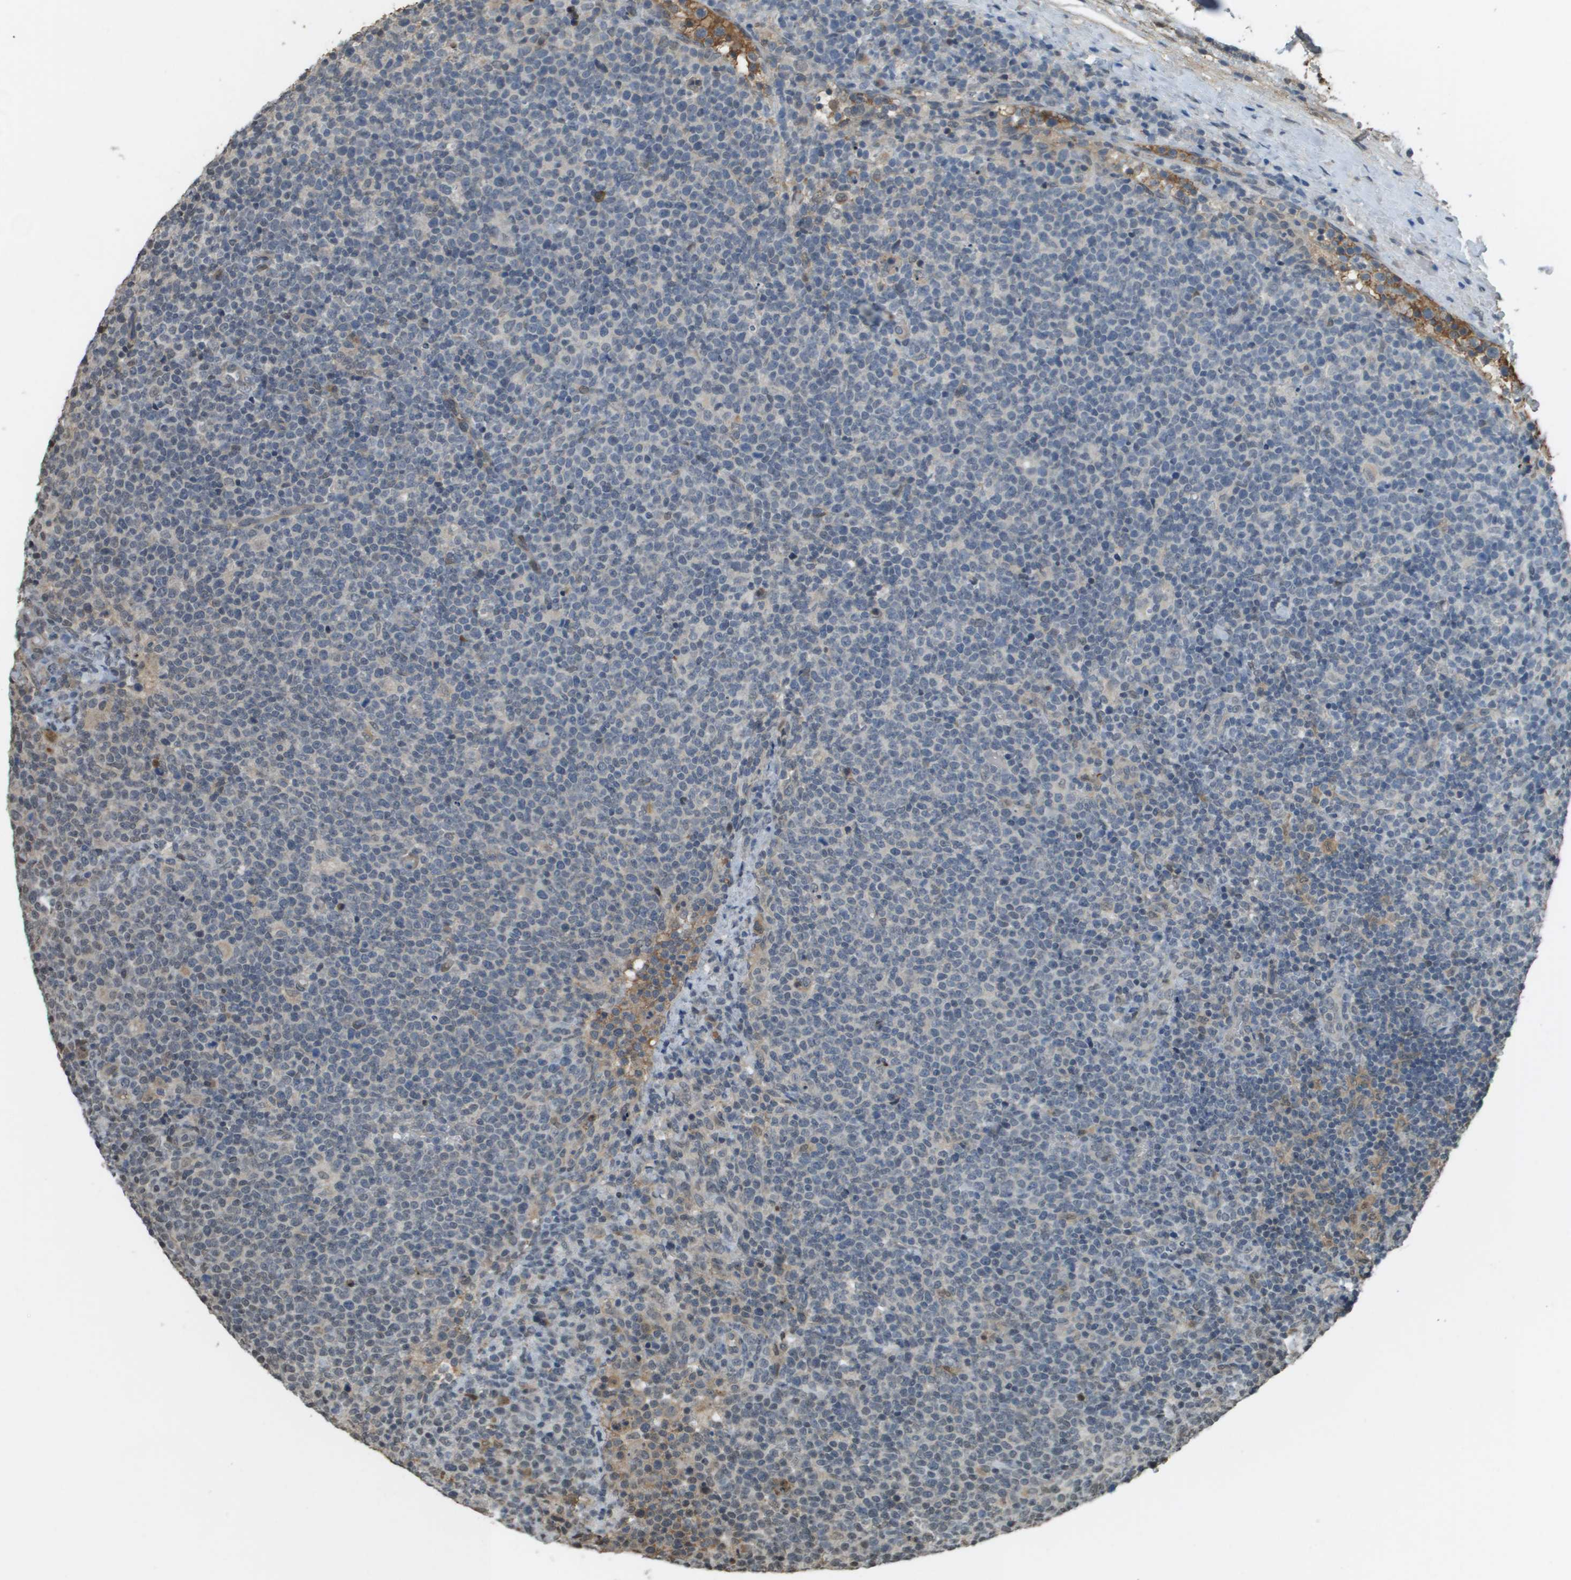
{"staining": {"intensity": "negative", "quantity": "none", "location": "none"}, "tissue": "lymphoma", "cell_type": "Tumor cells", "image_type": "cancer", "snomed": [{"axis": "morphology", "description": "Malignant lymphoma, non-Hodgkin's type, High grade"}, {"axis": "topography", "description": "Lymph node"}], "caption": "This is an IHC image of malignant lymphoma, non-Hodgkin's type (high-grade). There is no positivity in tumor cells.", "gene": "NDRG2", "patient": {"sex": "male", "age": 61}}